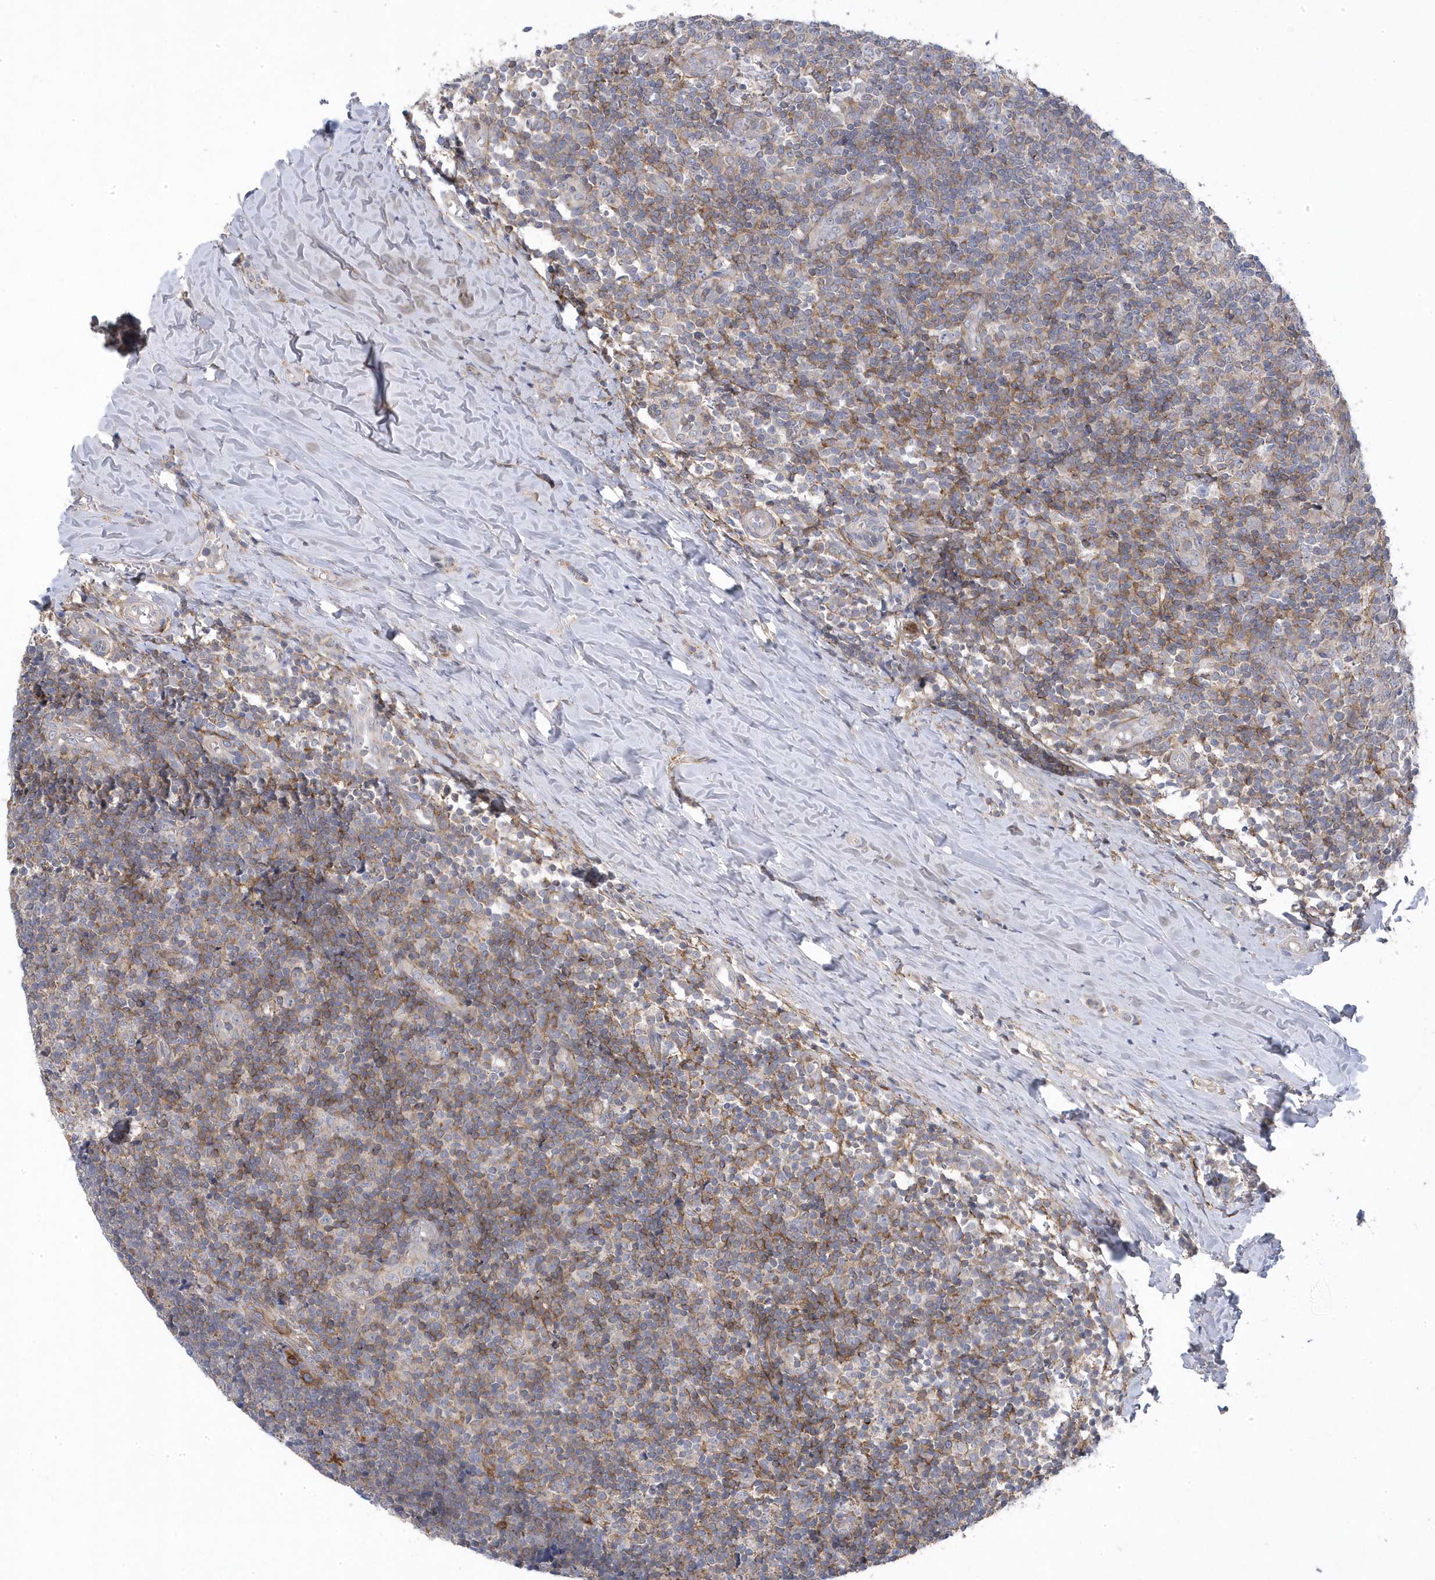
{"staining": {"intensity": "weak", "quantity": "25%-75%", "location": "cytoplasmic/membranous"}, "tissue": "tonsil", "cell_type": "Germinal center cells", "image_type": "normal", "snomed": [{"axis": "morphology", "description": "Normal tissue, NOS"}, {"axis": "topography", "description": "Tonsil"}], "caption": "Tonsil stained for a protein (brown) reveals weak cytoplasmic/membranous positive expression in approximately 25%-75% of germinal center cells.", "gene": "ANAPC1", "patient": {"sex": "female", "age": 19}}